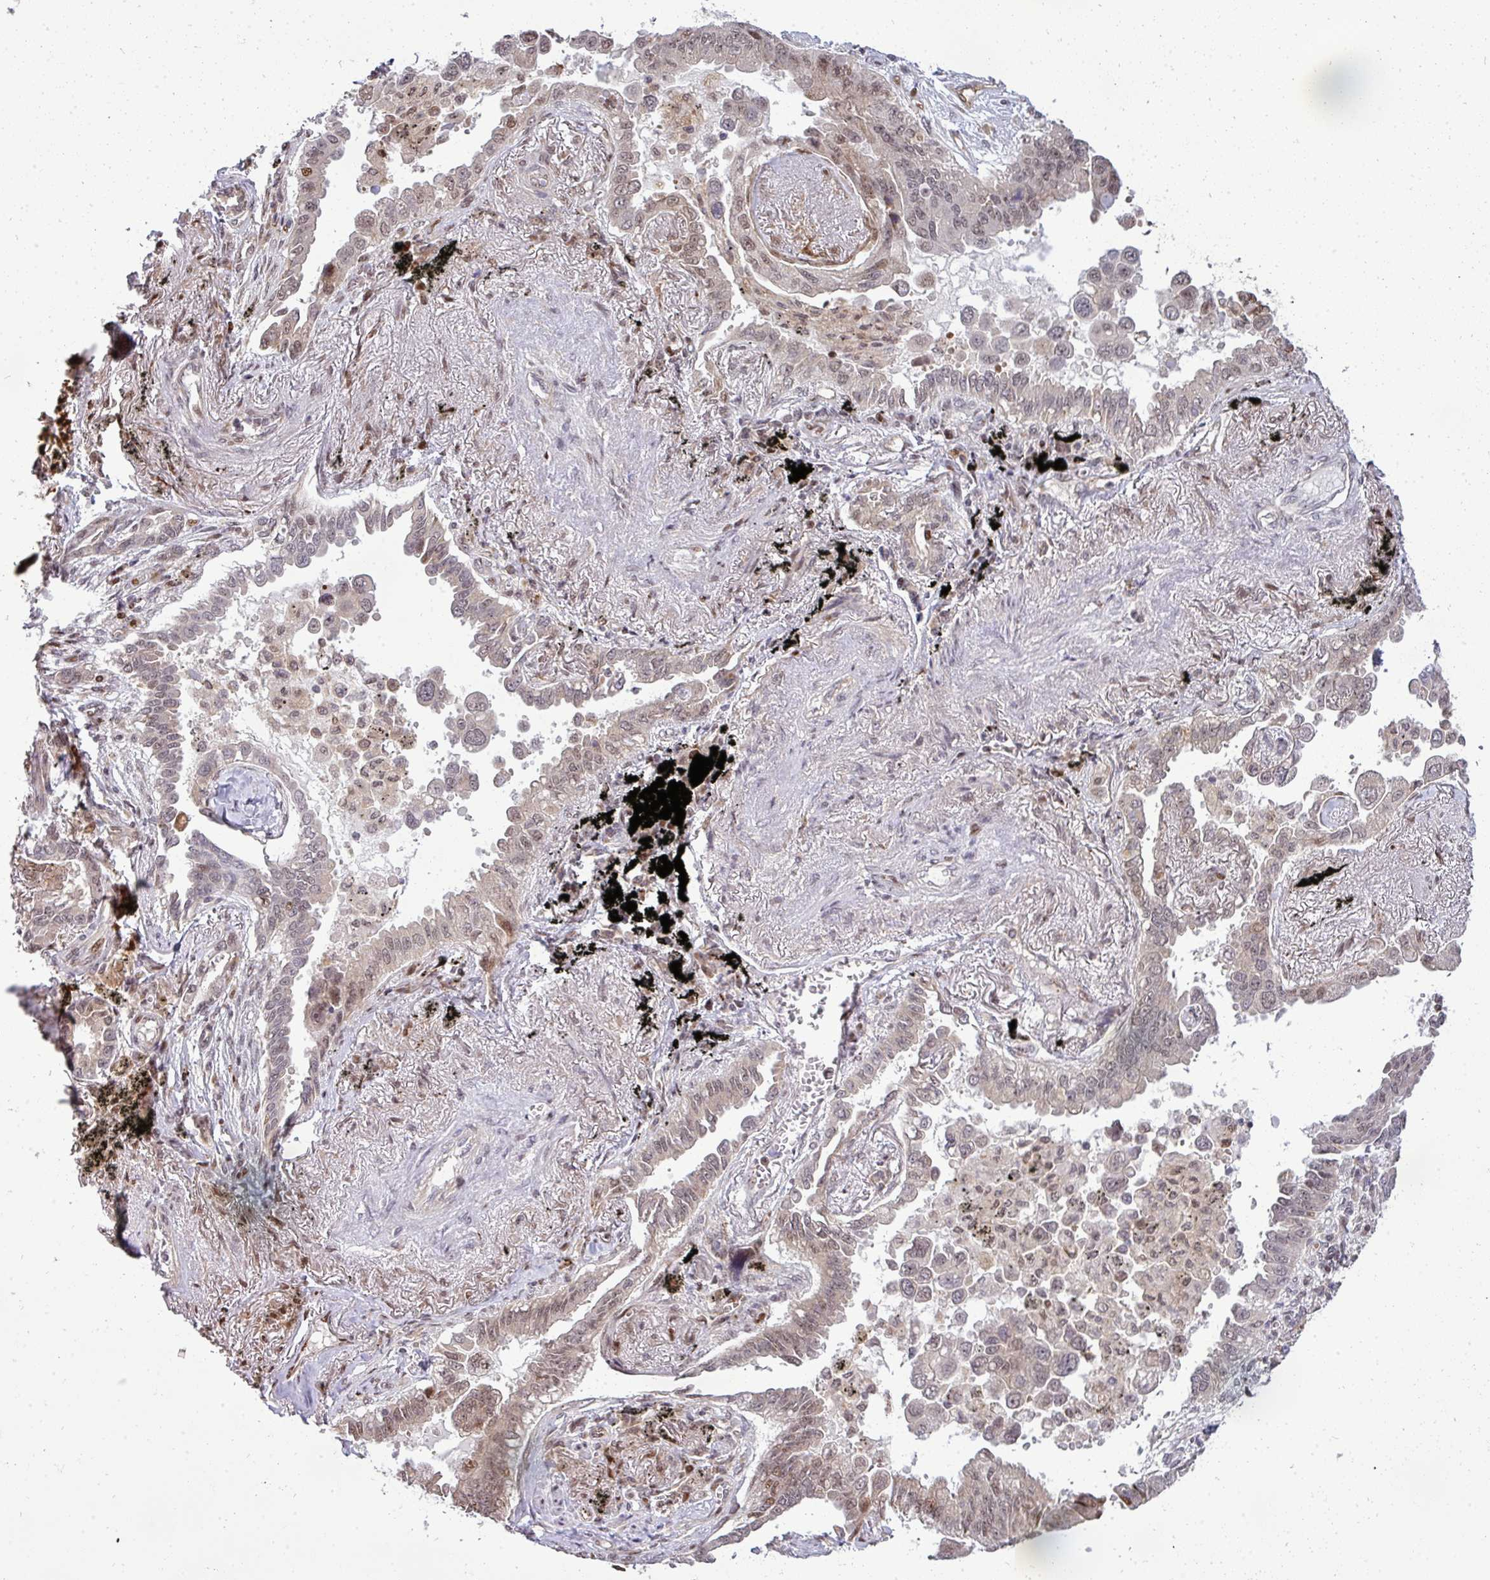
{"staining": {"intensity": "weak", "quantity": "25%-75%", "location": "nuclear"}, "tissue": "lung cancer", "cell_type": "Tumor cells", "image_type": "cancer", "snomed": [{"axis": "morphology", "description": "Adenocarcinoma, NOS"}, {"axis": "topography", "description": "Lung"}], "caption": "Weak nuclear protein staining is seen in approximately 25%-75% of tumor cells in lung adenocarcinoma.", "gene": "PATZ1", "patient": {"sex": "male", "age": 67}}